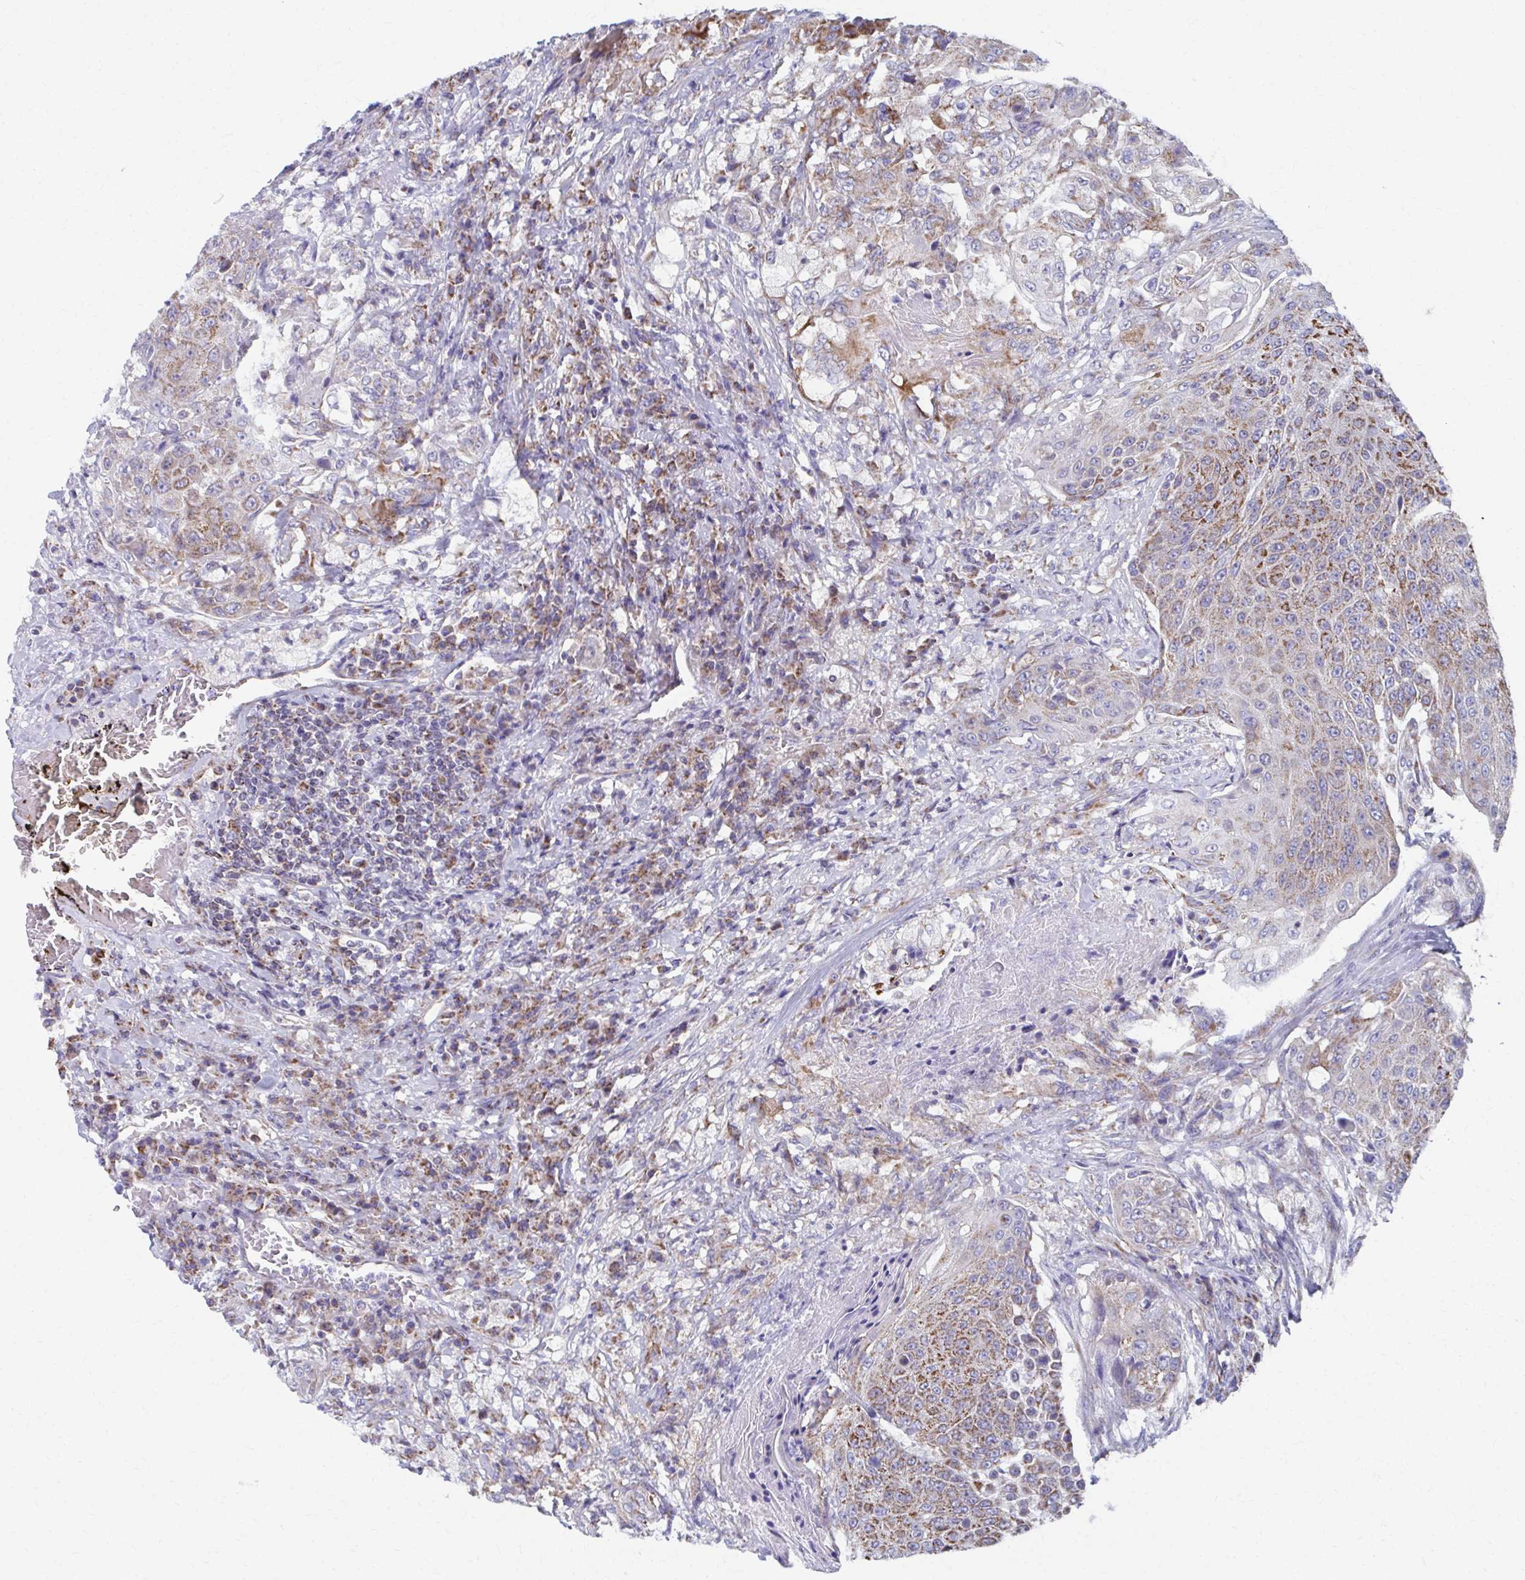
{"staining": {"intensity": "moderate", "quantity": "25%-75%", "location": "cytoplasmic/membranous"}, "tissue": "urothelial cancer", "cell_type": "Tumor cells", "image_type": "cancer", "snomed": [{"axis": "morphology", "description": "Urothelial carcinoma, High grade"}, {"axis": "topography", "description": "Urinary bladder"}], "caption": "Protein staining by IHC reveals moderate cytoplasmic/membranous expression in approximately 25%-75% of tumor cells in urothelial carcinoma (high-grade). The protein of interest is stained brown, and the nuclei are stained in blue (DAB (3,3'-diaminobenzidine) IHC with brightfield microscopy, high magnification).", "gene": "RCC1L", "patient": {"sex": "female", "age": 63}}